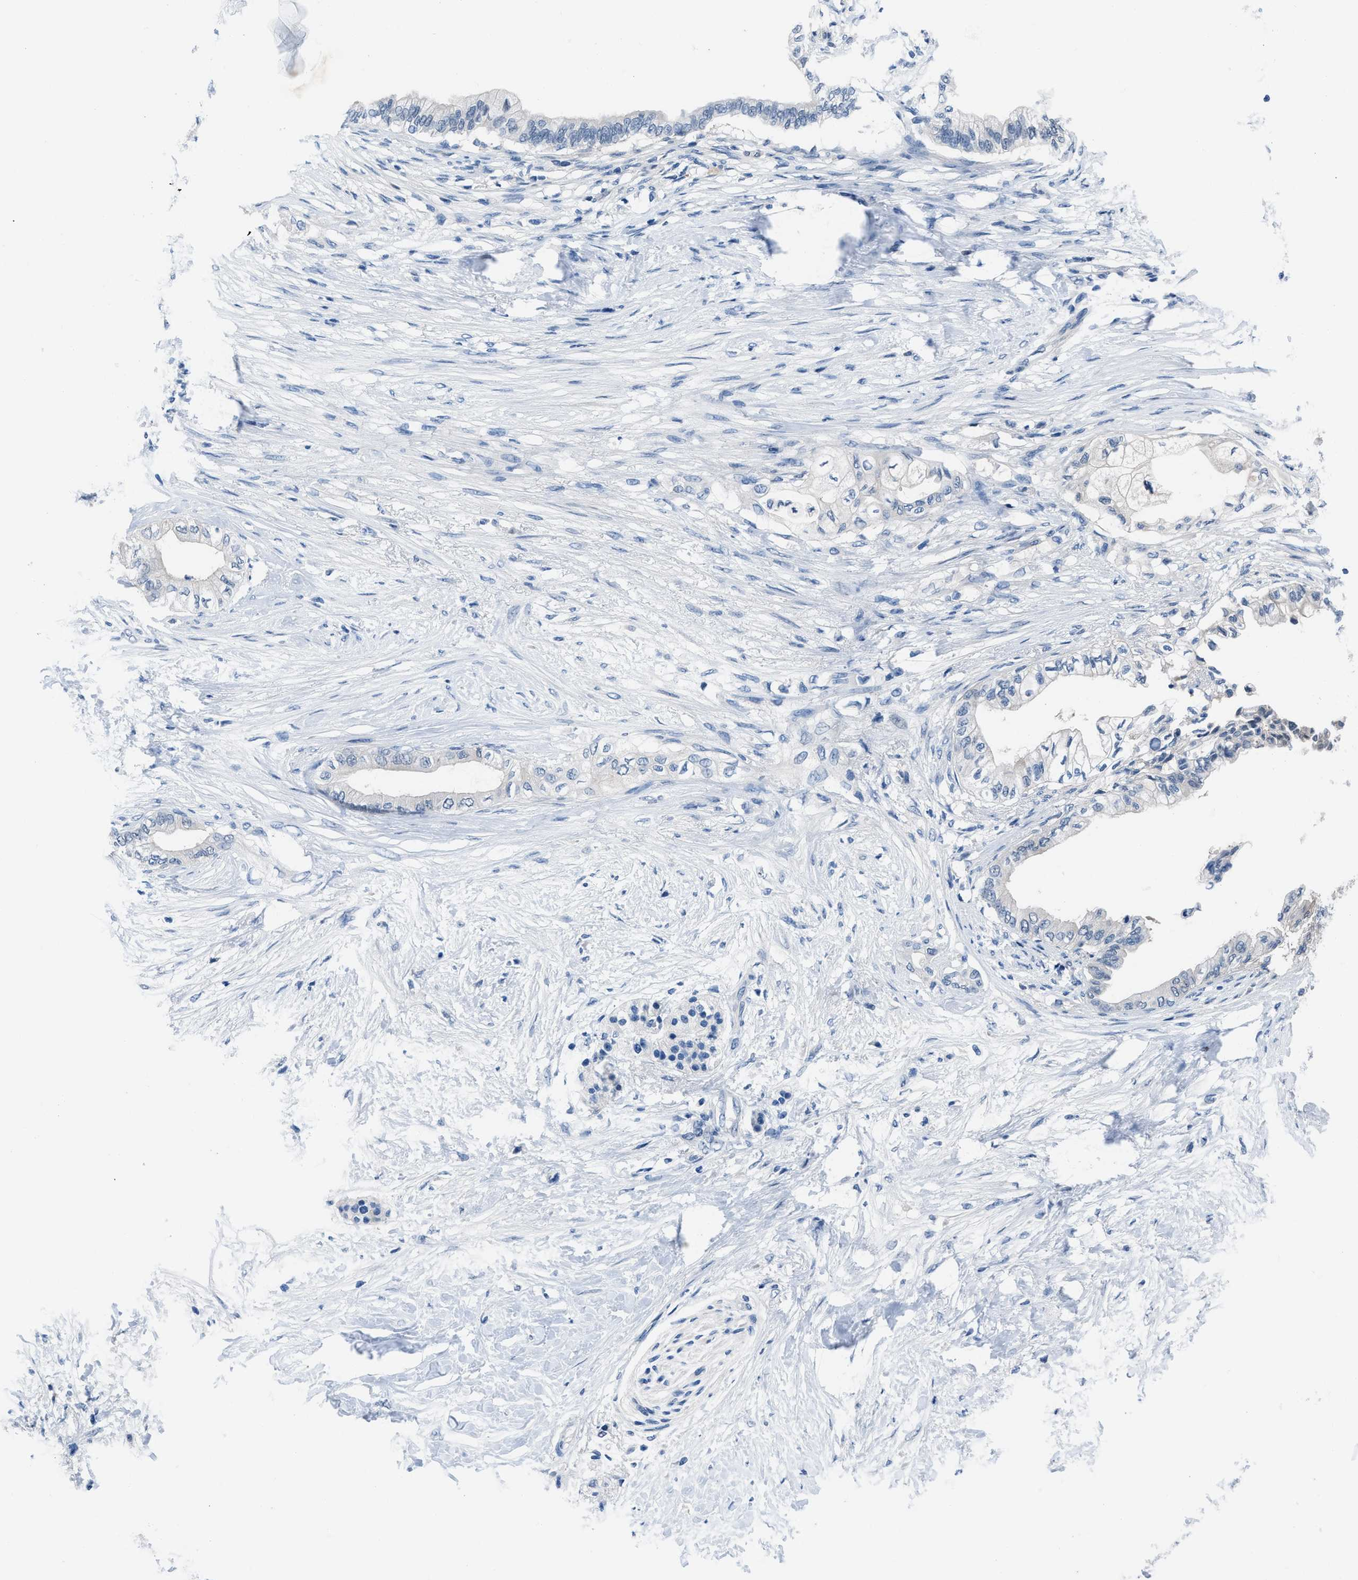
{"staining": {"intensity": "negative", "quantity": "none", "location": "none"}, "tissue": "pancreatic cancer", "cell_type": "Tumor cells", "image_type": "cancer", "snomed": [{"axis": "morphology", "description": "Normal tissue, NOS"}, {"axis": "morphology", "description": "Adenocarcinoma, NOS"}, {"axis": "topography", "description": "Pancreas"}, {"axis": "topography", "description": "Duodenum"}], "caption": "There is no significant positivity in tumor cells of adenocarcinoma (pancreatic).", "gene": "NUDT5", "patient": {"sex": "female", "age": 60}}